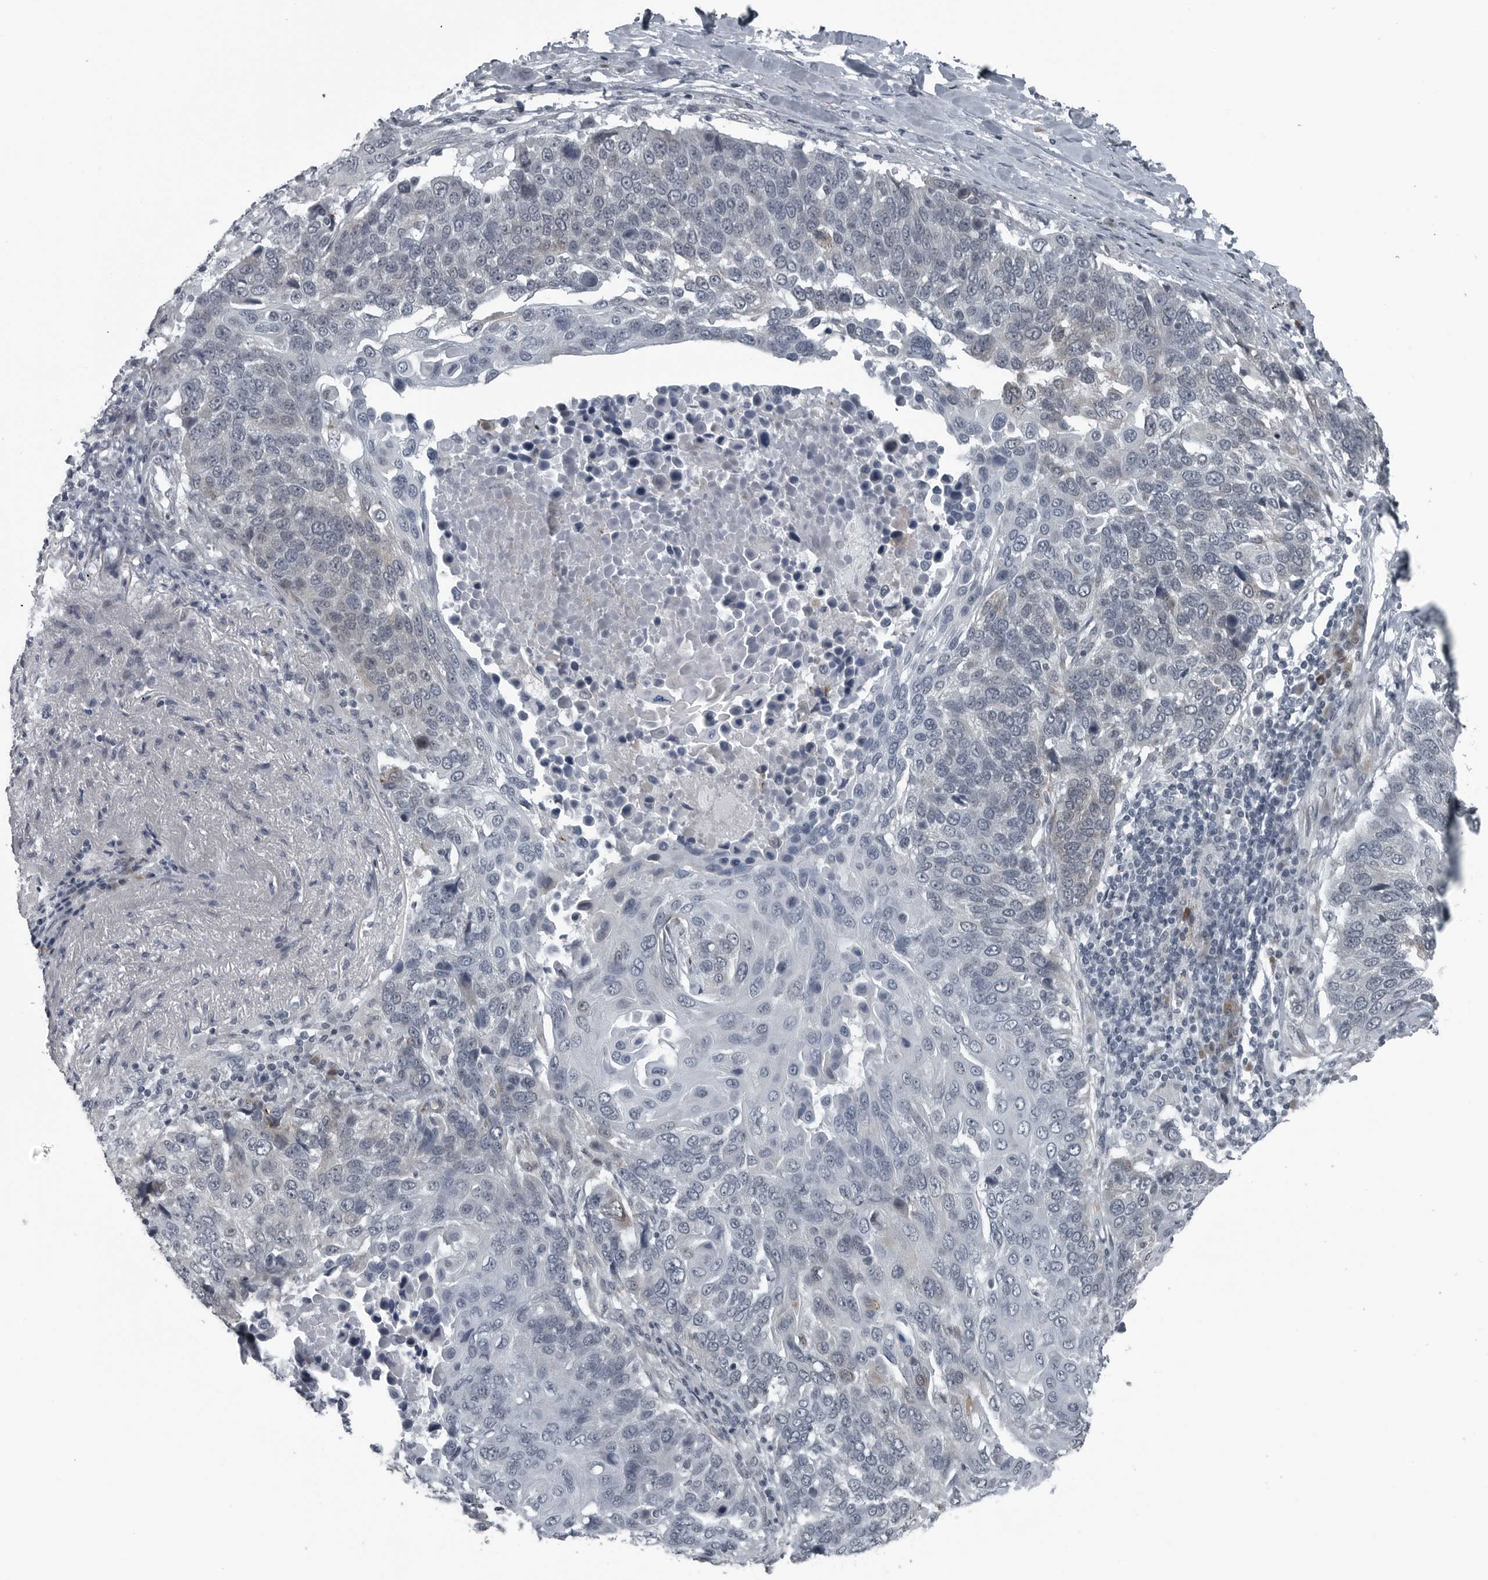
{"staining": {"intensity": "negative", "quantity": "none", "location": "none"}, "tissue": "lung cancer", "cell_type": "Tumor cells", "image_type": "cancer", "snomed": [{"axis": "morphology", "description": "Squamous cell carcinoma, NOS"}, {"axis": "topography", "description": "Lung"}], "caption": "This image is of lung cancer (squamous cell carcinoma) stained with immunohistochemistry (IHC) to label a protein in brown with the nuclei are counter-stained blue. There is no positivity in tumor cells.", "gene": "DNAAF11", "patient": {"sex": "male", "age": 66}}